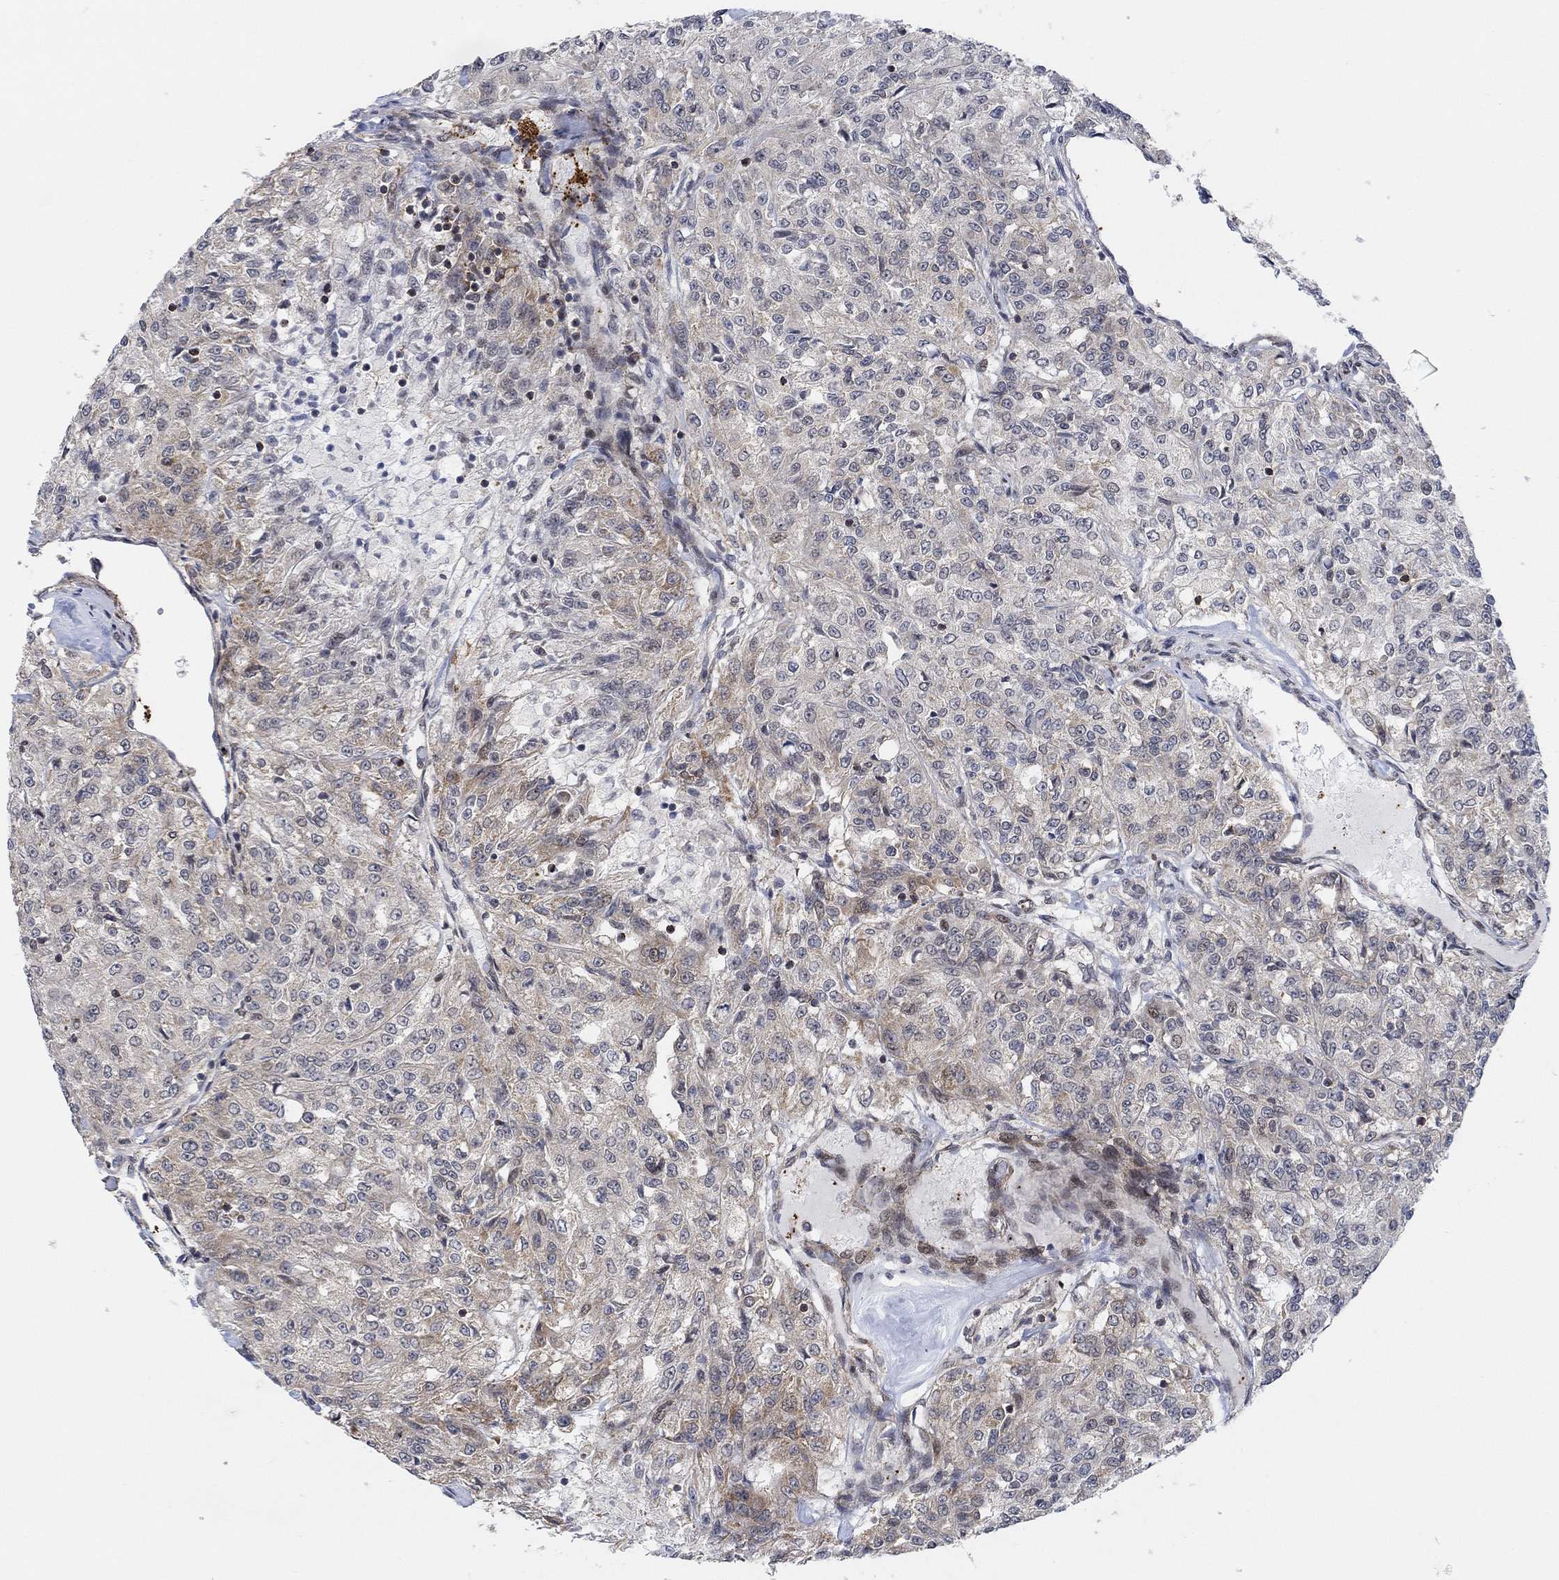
{"staining": {"intensity": "moderate", "quantity": "<25%", "location": "cytoplasmic/membranous"}, "tissue": "renal cancer", "cell_type": "Tumor cells", "image_type": "cancer", "snomed": [{"axis": "morphology", "description": "Adenocarcinoma, NOS"}, {"axis": "topography", "description": "Kidney"}], "caption": "Brown immunohistochemical staining in human renal cancer shows moderate cytoplasmic/membranous staining in about <25% of tumor cells. (IHC, brightfield microscopy, high magnification).", "gene": "PWWP2B", "patient": {"sex": "female", "age": 63}}